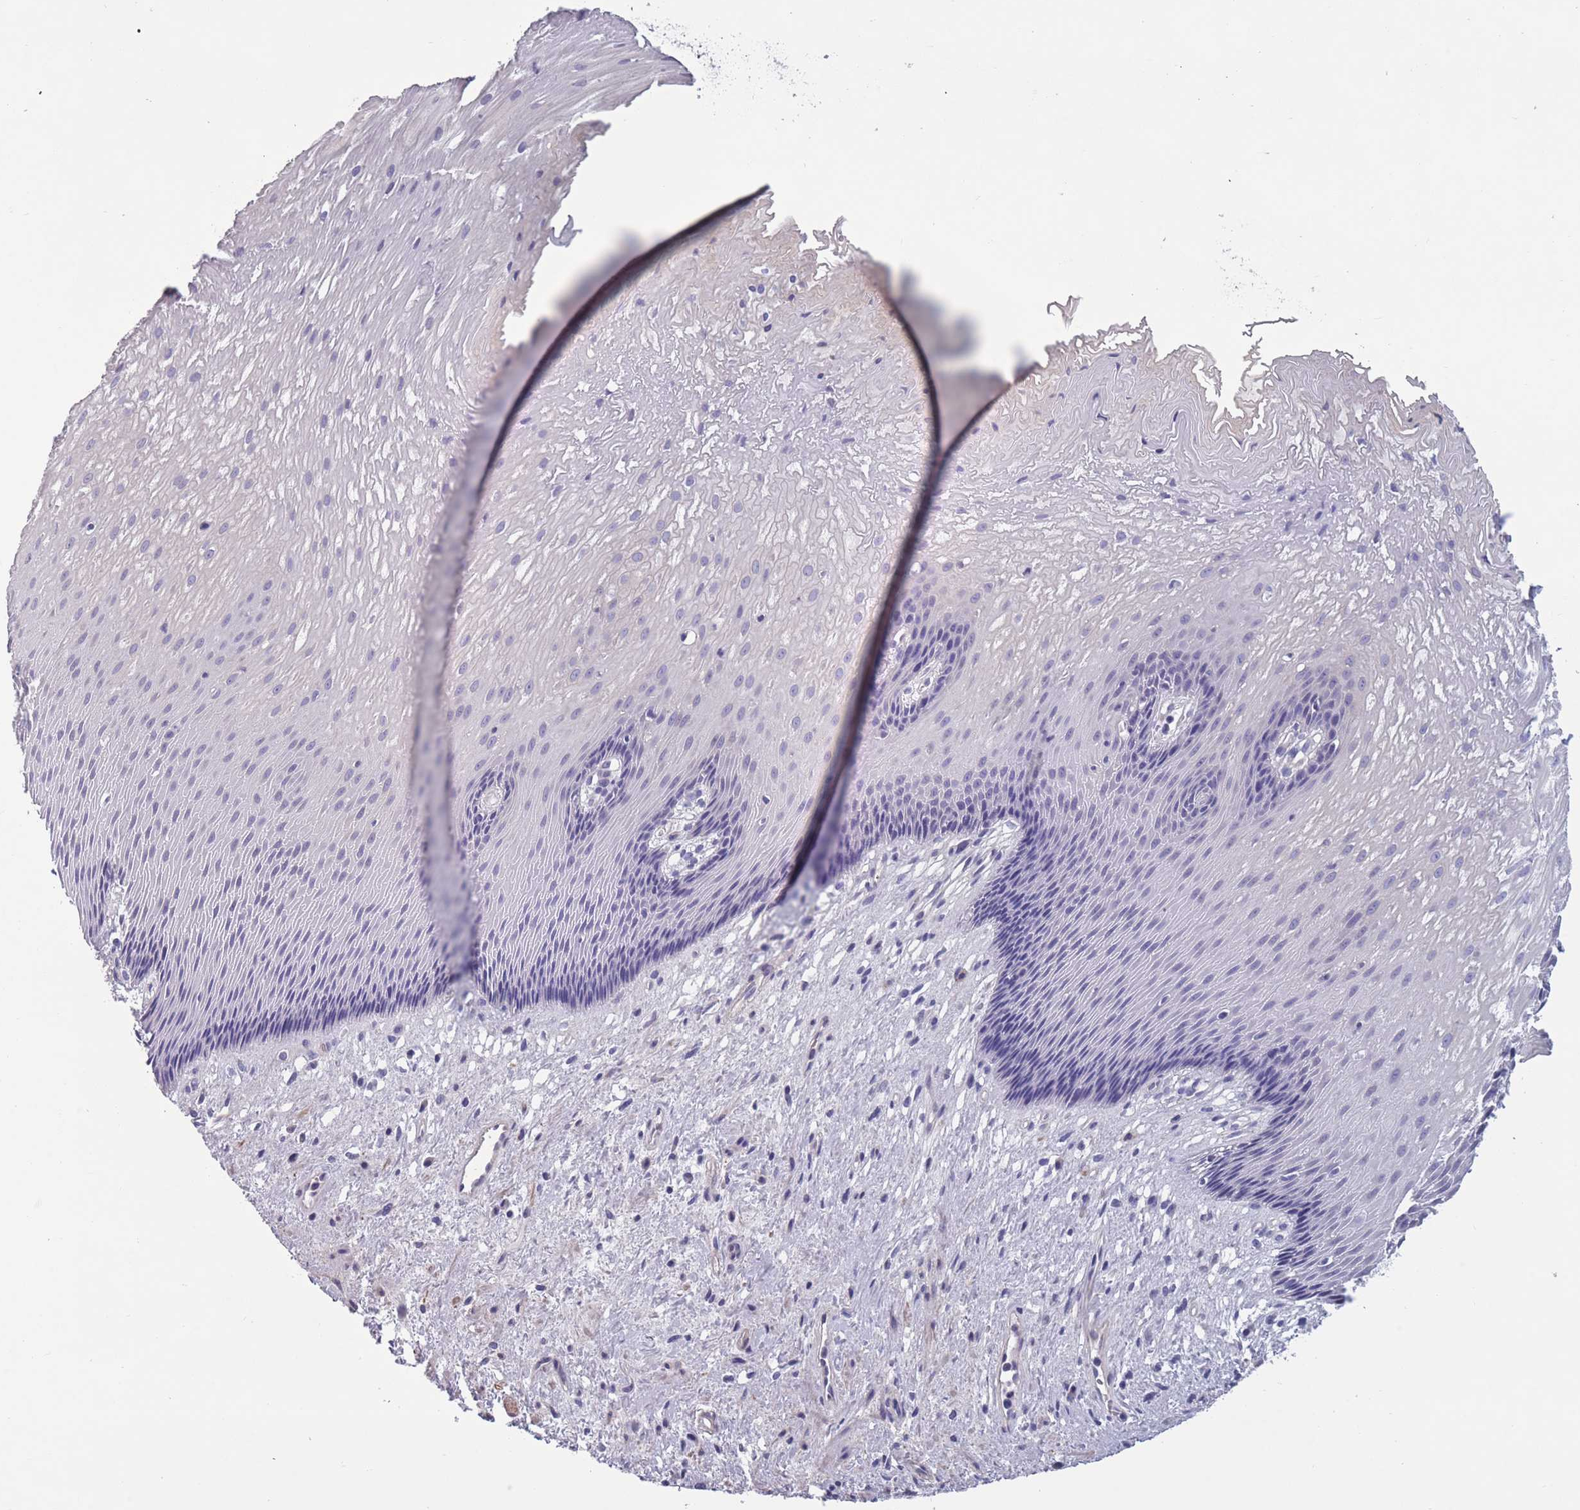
{"staining": {"intensity": "negative", "quantity": "none", "location": "none"}, "tissue": "esophagus", "cell_type": "Squamous epithelial cells", "image_type": "normal", "snomed": [{"axis": "morphology", "description": "Normal tissue, NOS"}, {"axis": "topography", "description": "Esophagus"}], "caption": "Immunohistochemical staining of unremarkable human esophagus reveals no significant positivity in squamous epithelial cells.", "gene": "OR4C5", "patient": {"sex": "male", "age": 60}}